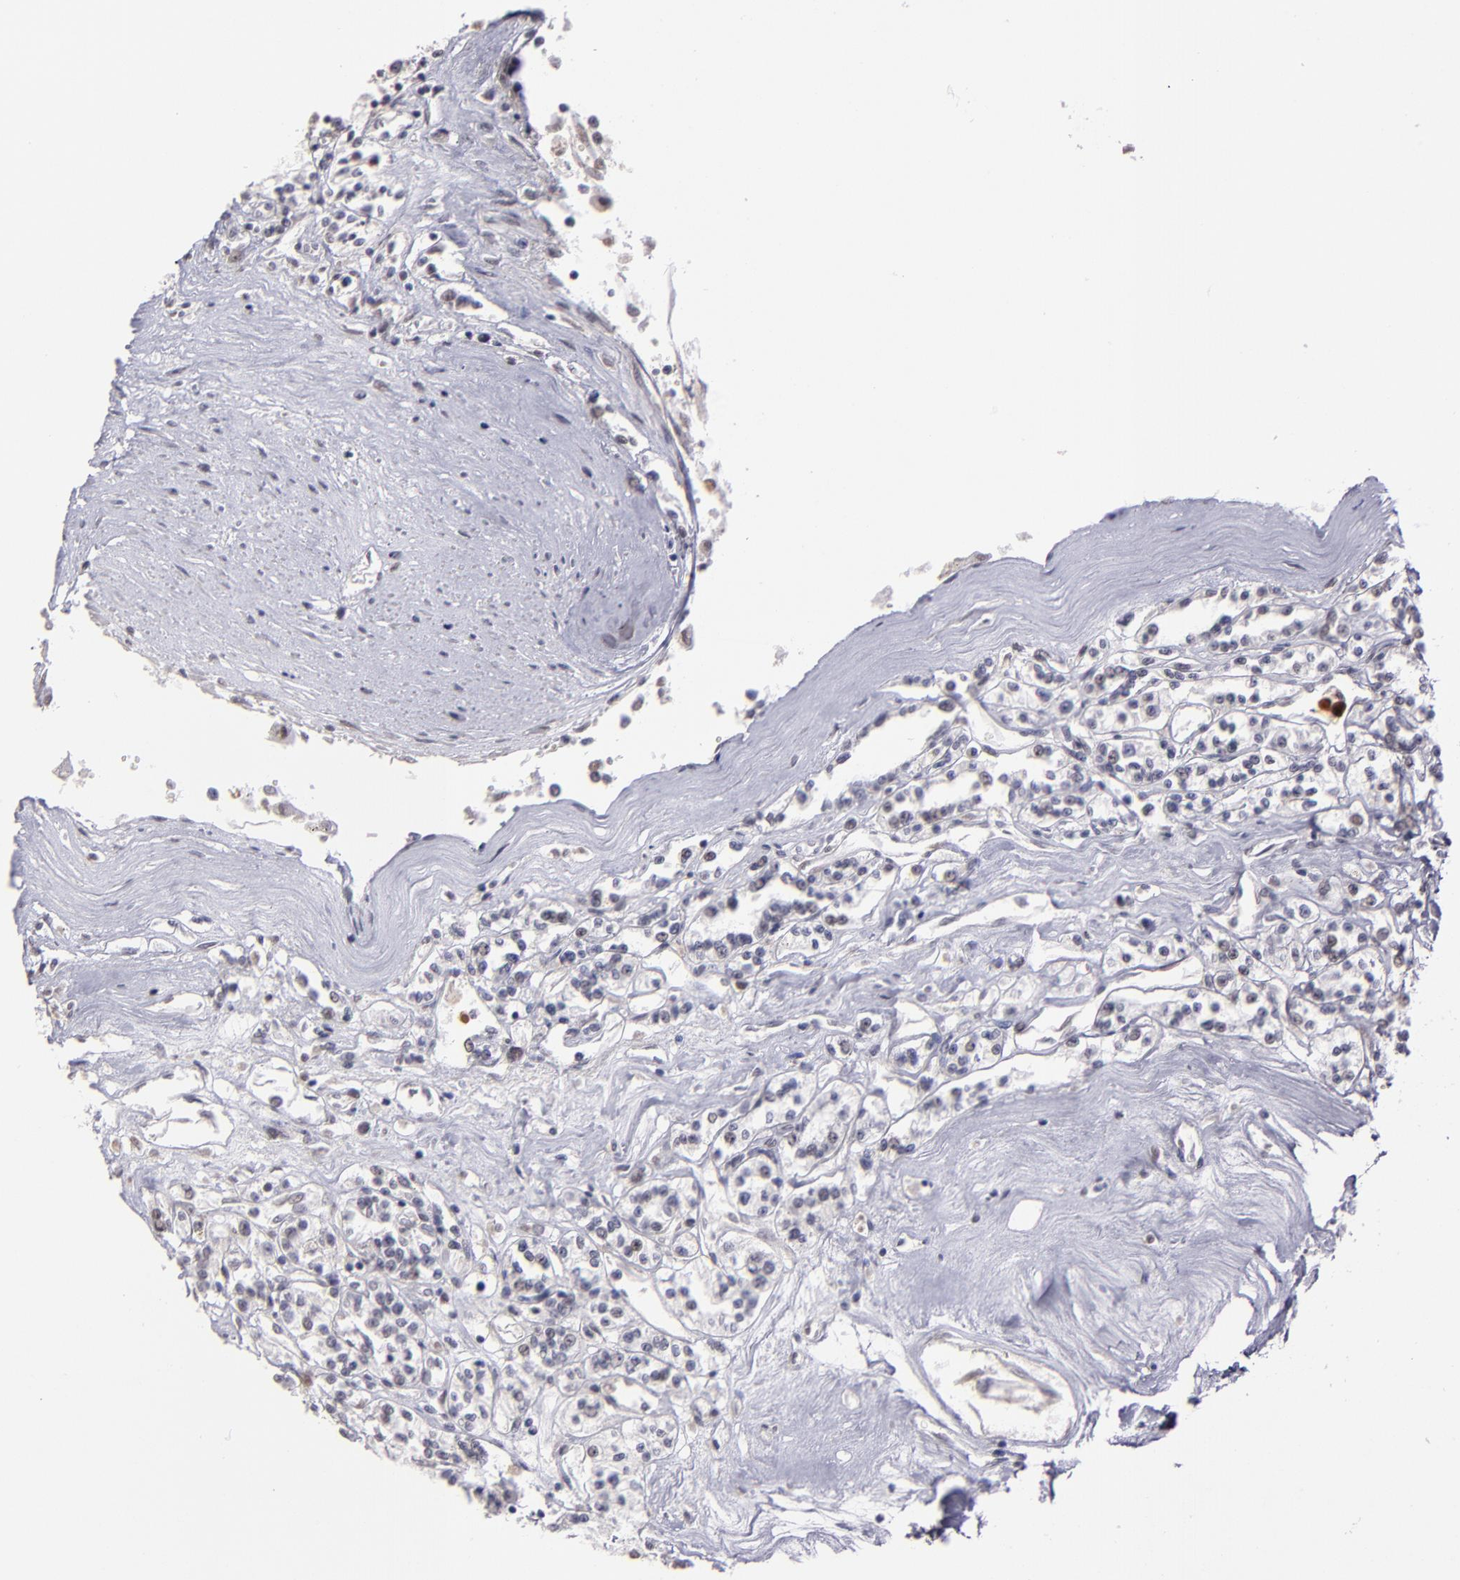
{"staining": {"intensity": "weak", "quantity": "<25%", "location": "nuclear"}, "tissue": "renal cancer", "cell_type": "Tumor cells", "image_type": "cancer", "snomed": [{"axis": "morphology", "description": "Adenocarcinoma, NOS"}, {"axis": "topography", "description": "Kidney"}], "caption": "An immunohistochemistry (IHC) image of renal cancer is shown. There is no staining in tumor cells of renal cancer.", "gene": "OTUB2", "patient": {"sex": "female", "age": 76}}